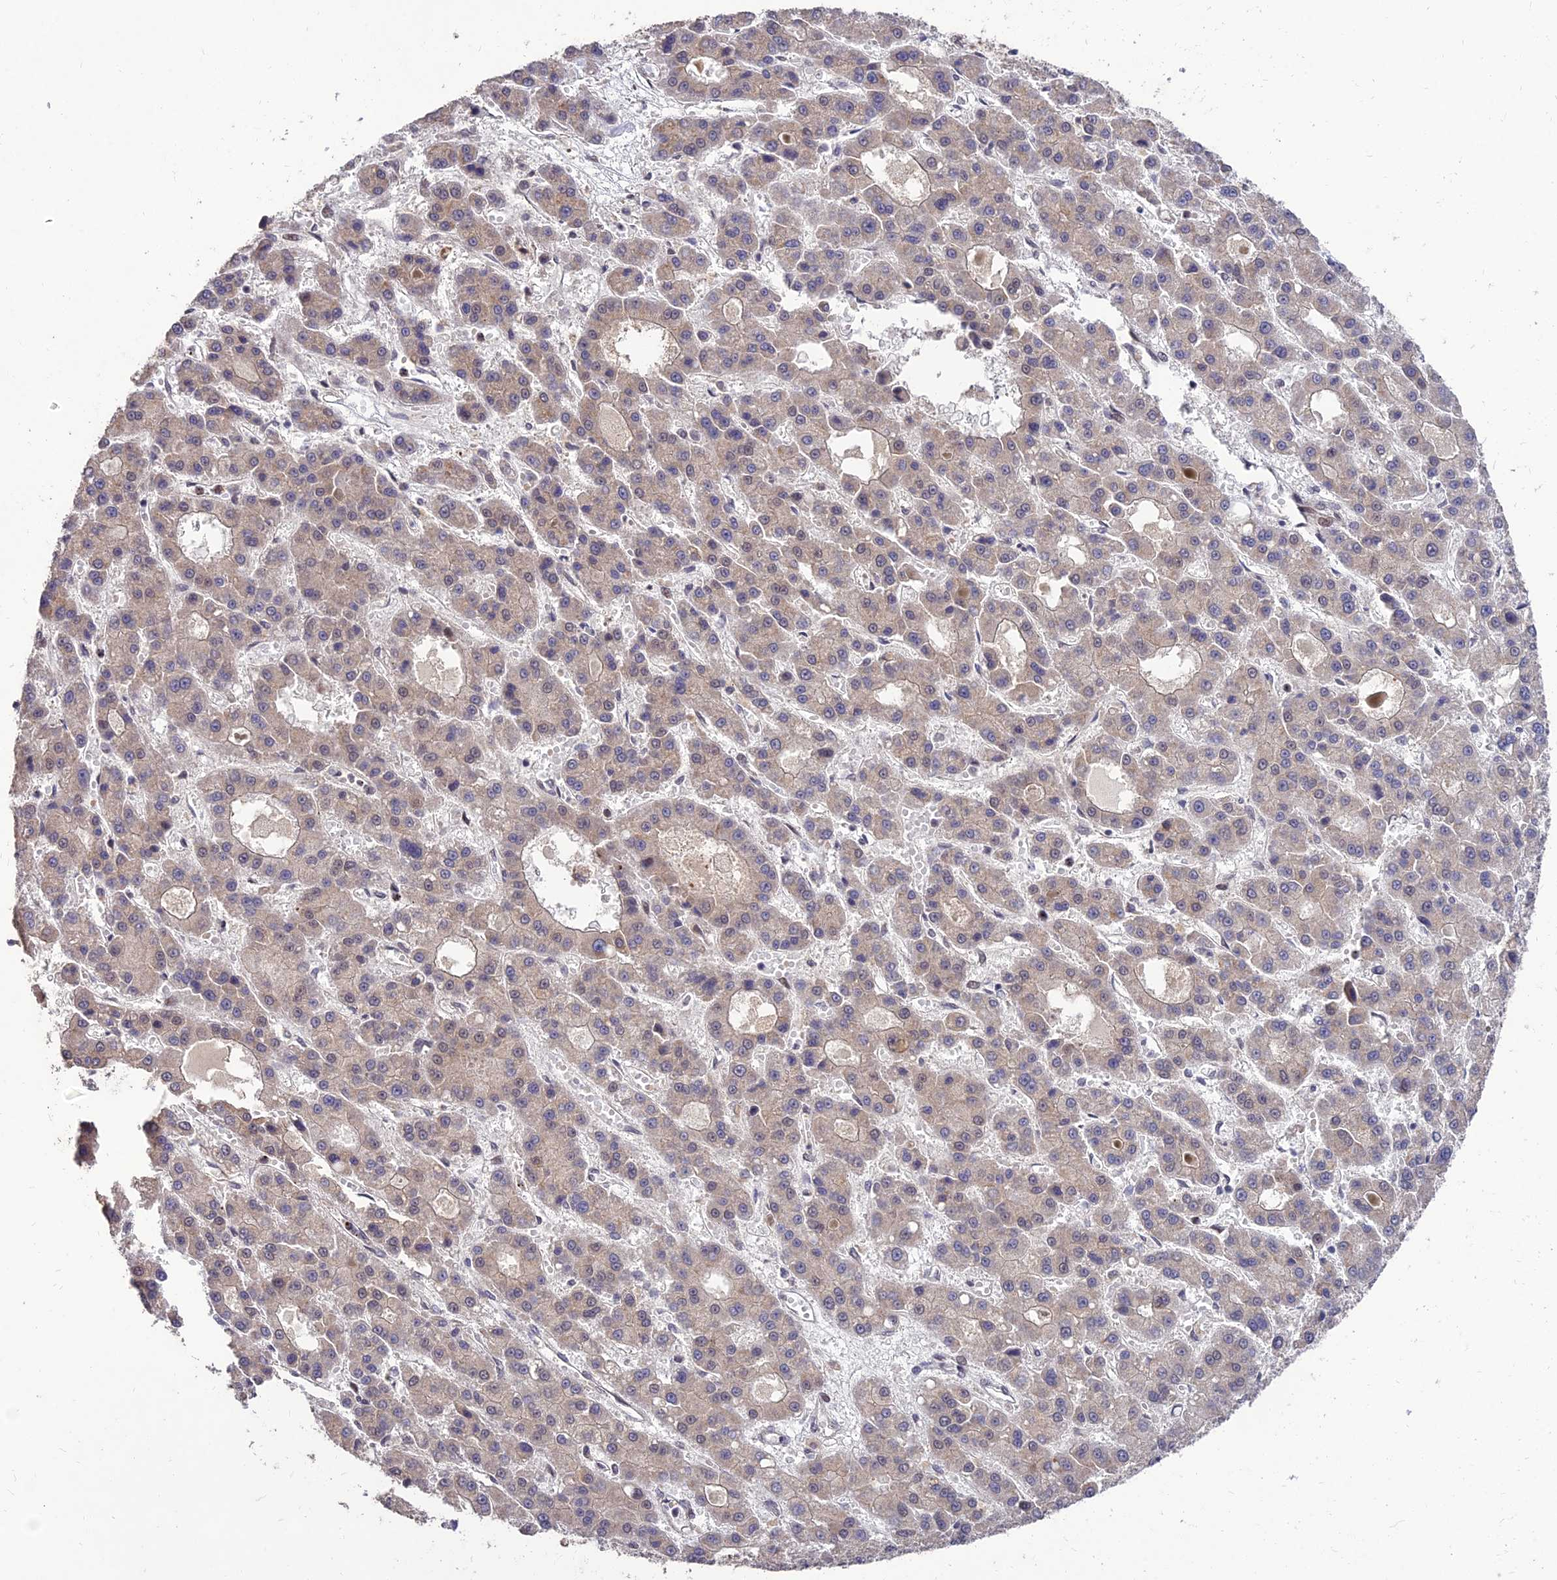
{"staining": {"intensity": "weak", "quantity": "25%-75%", "location": "cytoplasmic/membranous,nuclear"}, "tissue": "liver cancer", "cell_type": "Tumor cells", "image_type": "cancer", "snomed": [{"axis": "morphology", "description": "Carcinoma, Hepatocellular, NOS"}, {"axis": "topography", "description": "Liver"}], "caption": "Brown immunohistochemical staining in hepatocellular carcinoma (liver) displays weak cytoplasmic/membranous and nuclear staining in about 25%-75% of tumor cells.", "gene": "ZNF85", "patient": {"sex": "male", "age": 70}}